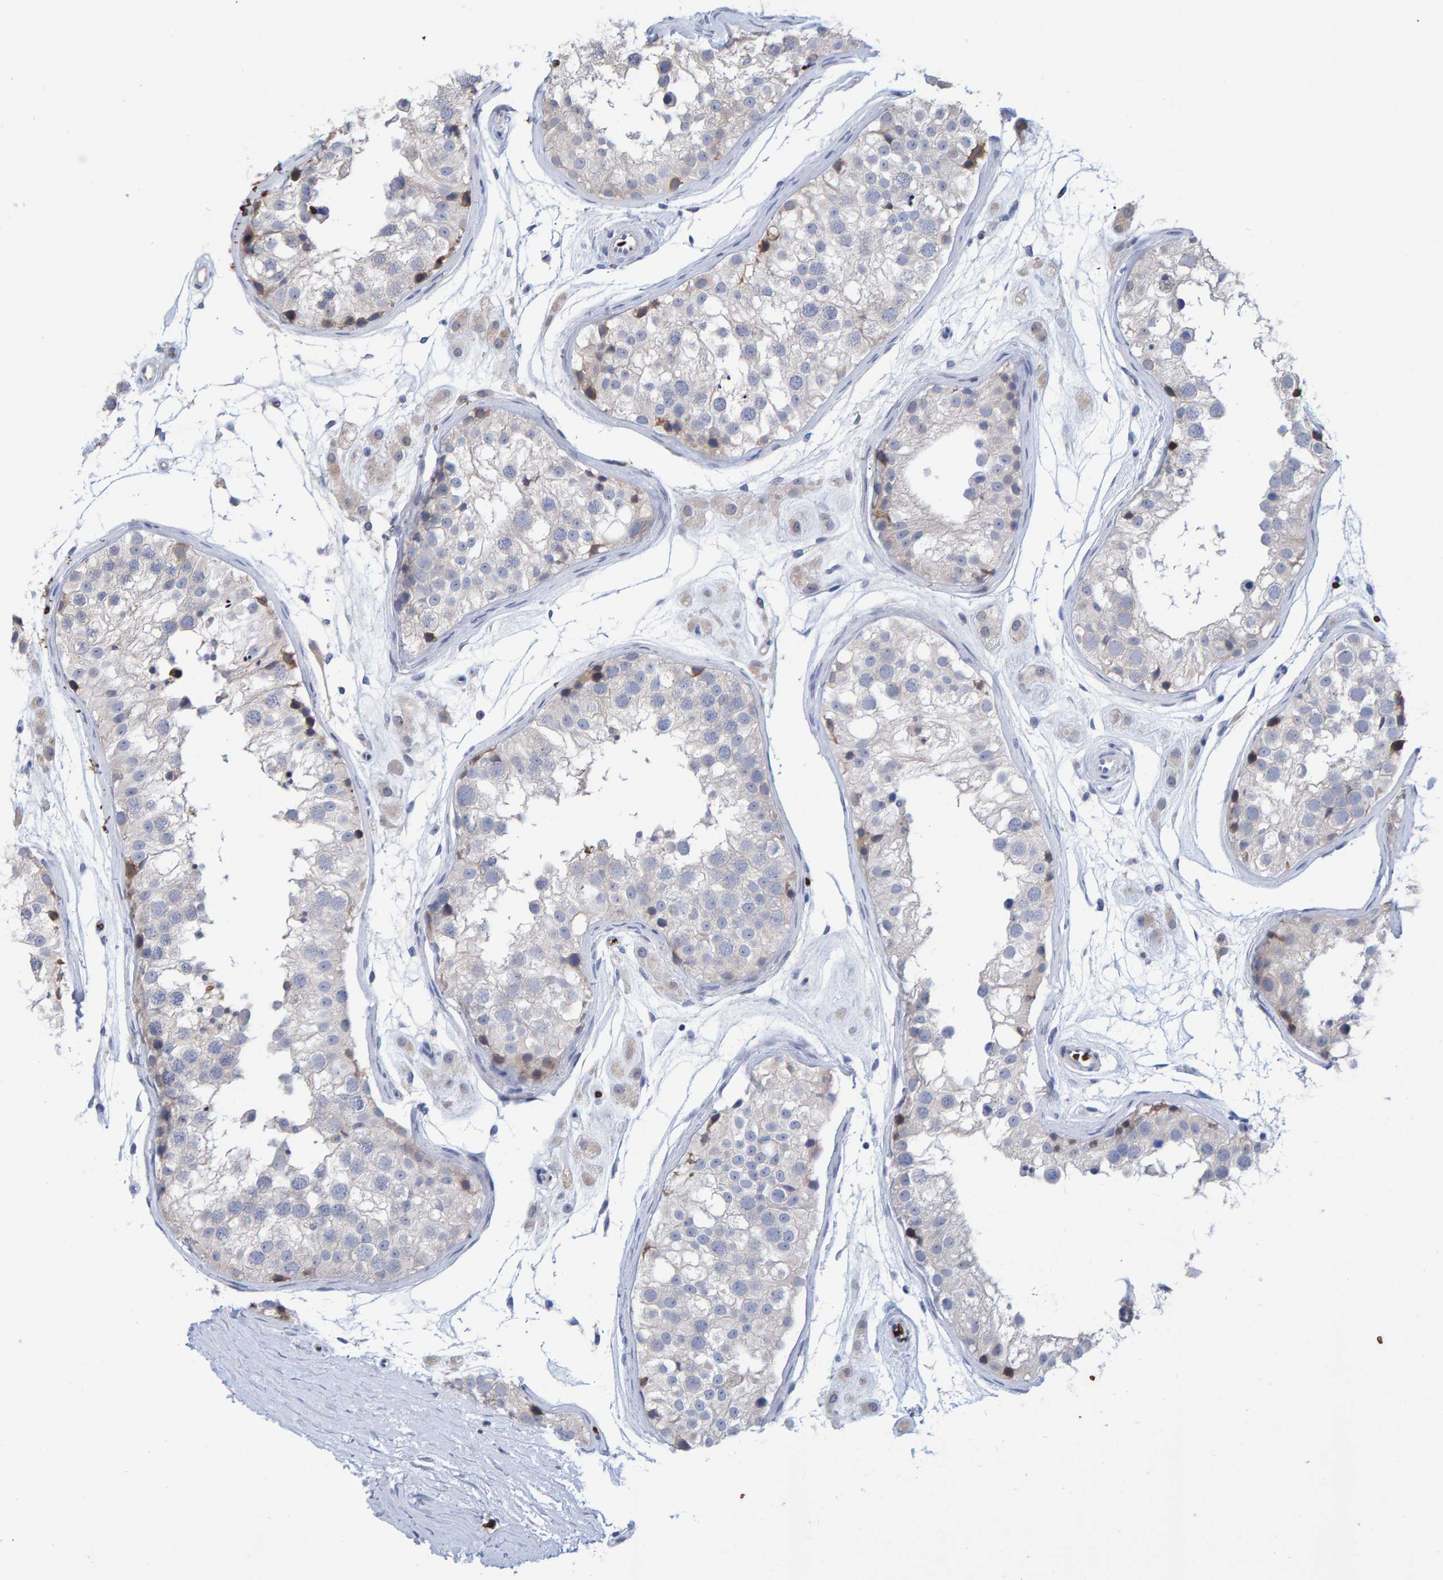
{"staining": {"intensity": "weak", "quantity": ">75%", "location": "cytoplasmic/membranous"}, "tissue": "testis", "cell_type": "Cells in seminiferous ducts", "image_type": "normal", "snomed": [{"axis": "morphology", "description": "Normal tissue, NOS"}, {"axis": "morphology", "description": "Adenocarcinoma, metastatic, NOS"}, {"axis": "topography", "description": "Testis"}], "caption": "This micrograph displays immunohistochemistry staining of normal human testis, with low weak cytoplasmic/membranous staining in approximately >75% of cells in seminiferous ducts.", "gene": "VPS9D1", "patient": {"sex": "male", "age": 26}}